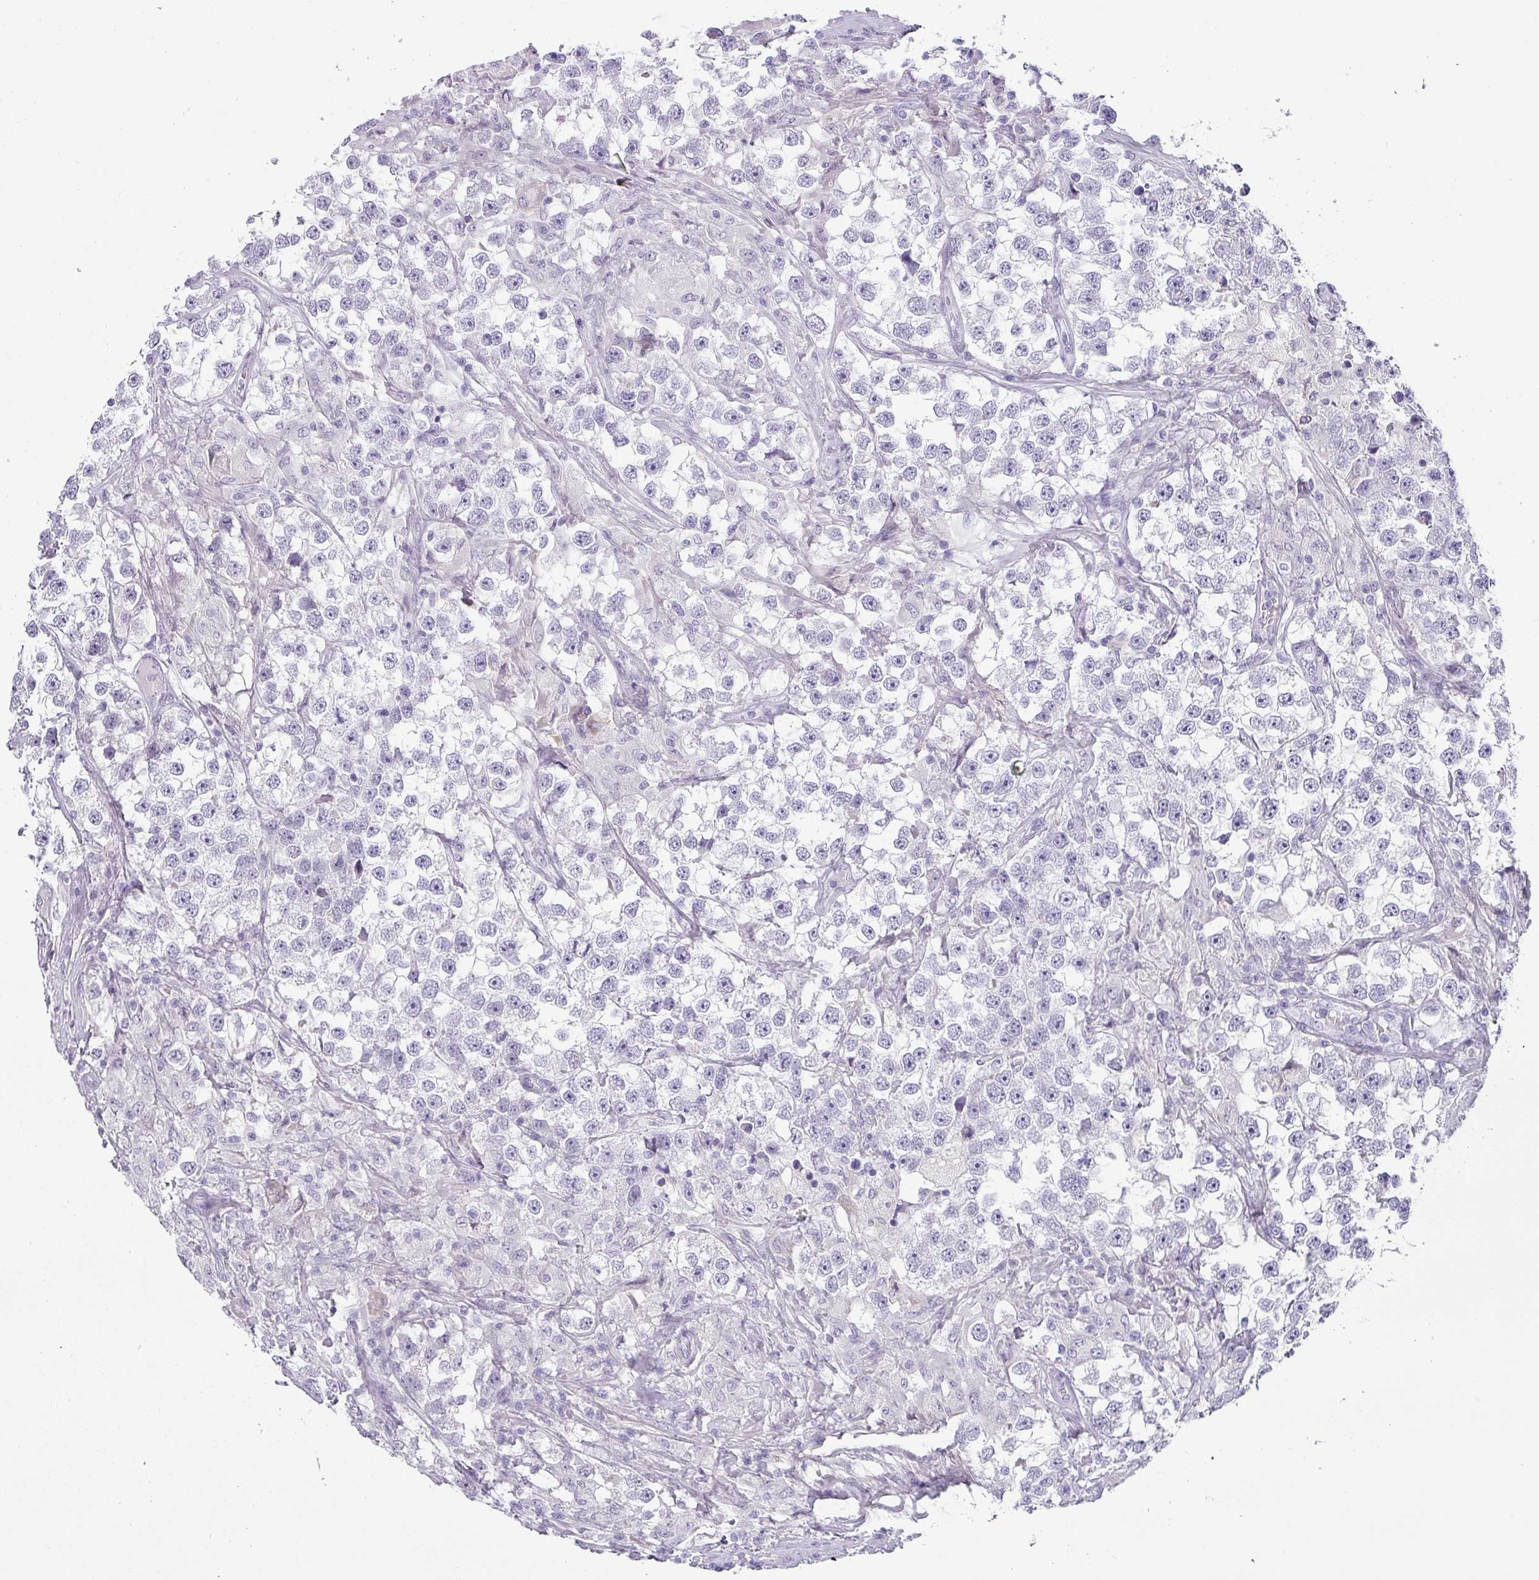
{"staining": {"intensity": "negative", "quantity": "none", "location": "none"}, "tissue": "testis cancer", "cell_type": "Tumor cells", "image_type": "cancer", "snomed": [{"axis": "morphology", "description": "Seminoma, NOS"}, {"axis": "topography", "description": "Testis"}], "caption": "Tumor cells are negative for brown protein staining in seminoma (testis).", "gene": "BTLA", "patient": {"sex": "male", "age": 46}}